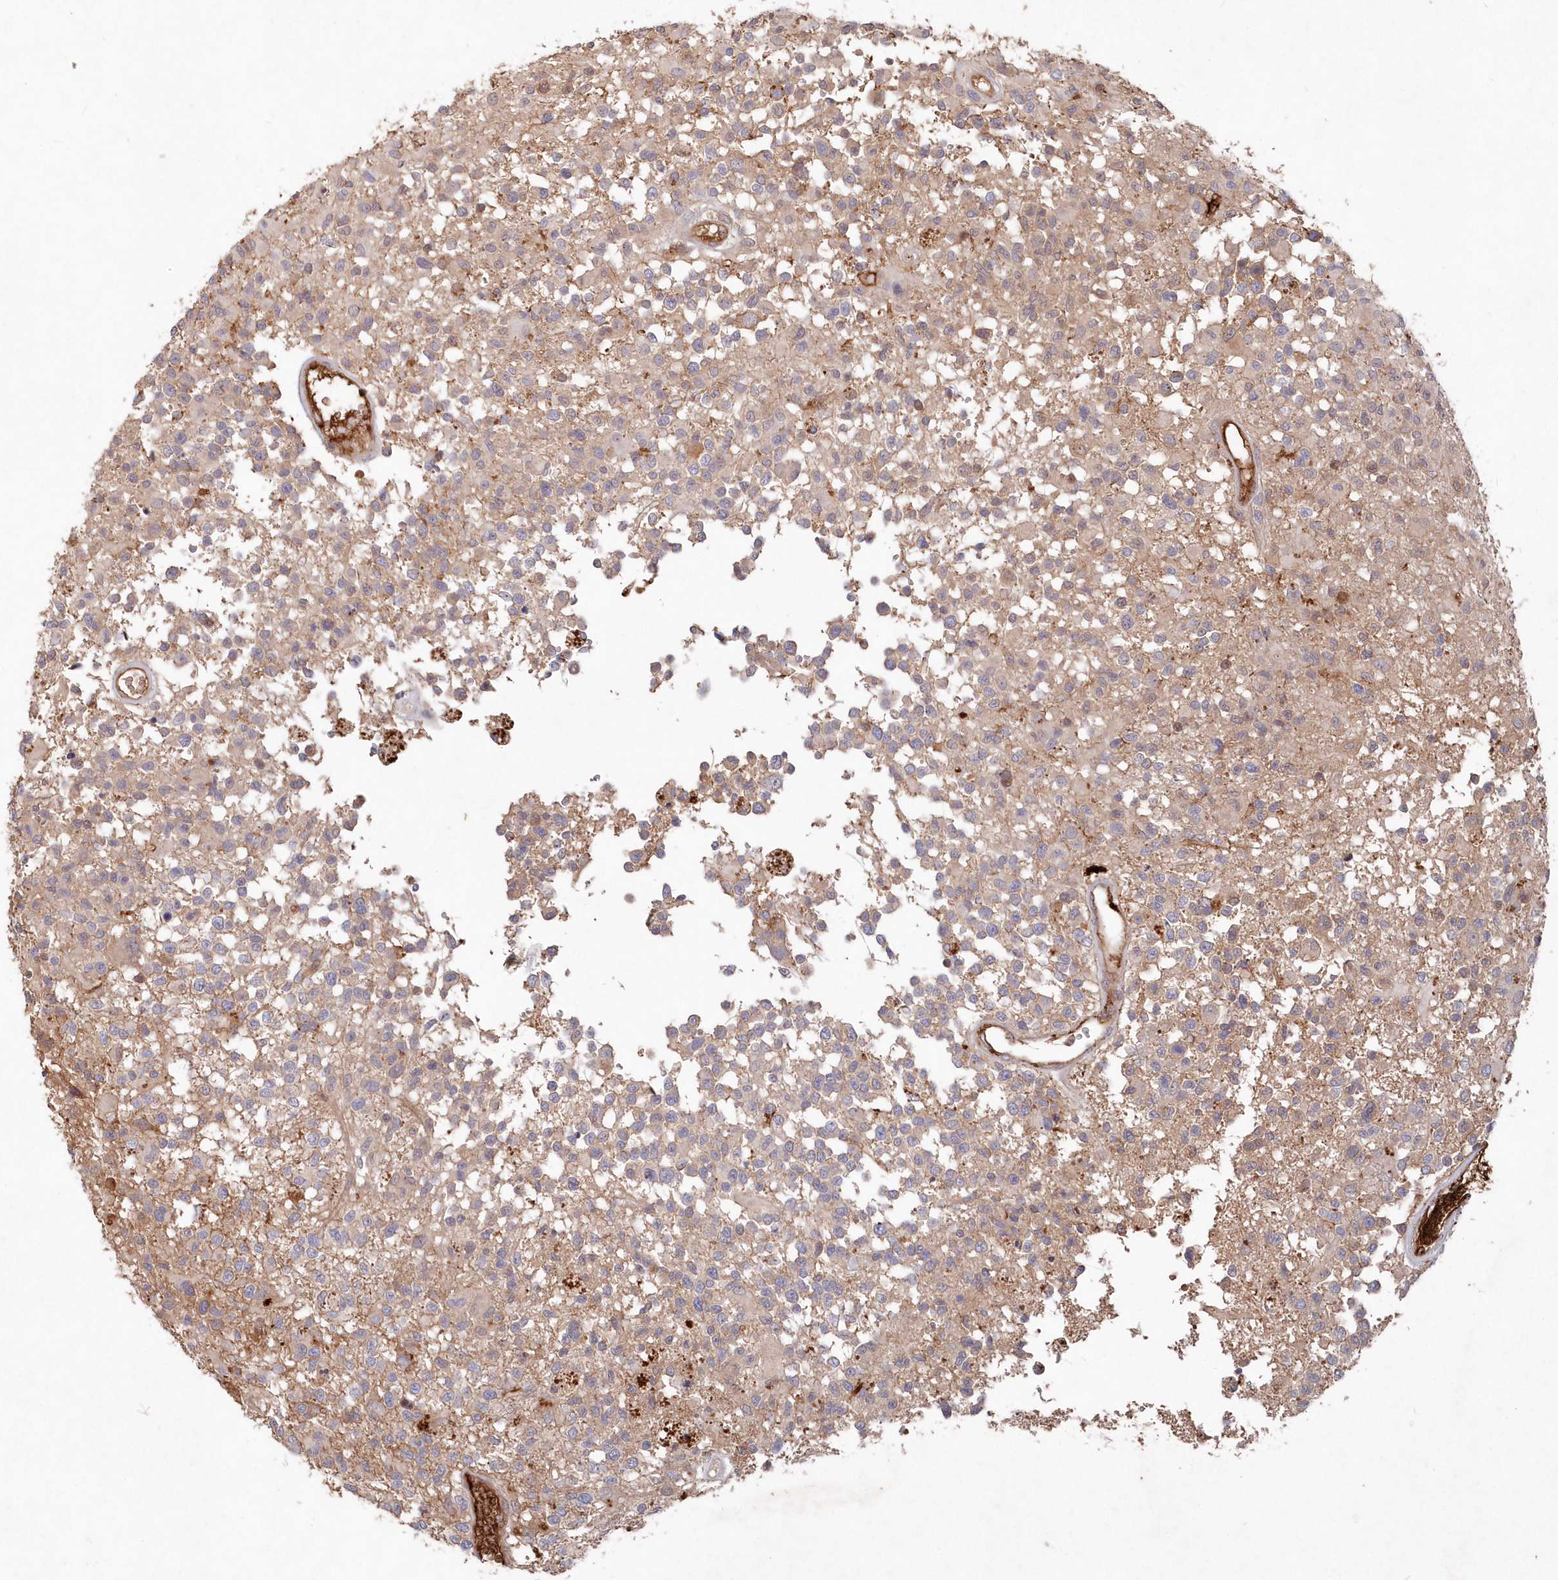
{"staining": {"intensity": "negative", "quantity": "none", "location": "none"}, "tissue": "glioma", "cell_type": "Tumor cells", "image_type": "cancer", "snomed": [{"axis": "morphology", "description": "Glioma, malignant, High grade"}, {"axis": "morphology", "description": "Glioblastoma, NOS"}, {"axis": "topography", "description": "Brain"}], "caption": "The histopathology image demonstrates no significant positivity in tumor cells of glioblastoma.", "gene": "ABHD14B", "patient": {"sex": "male", "age": 60}}